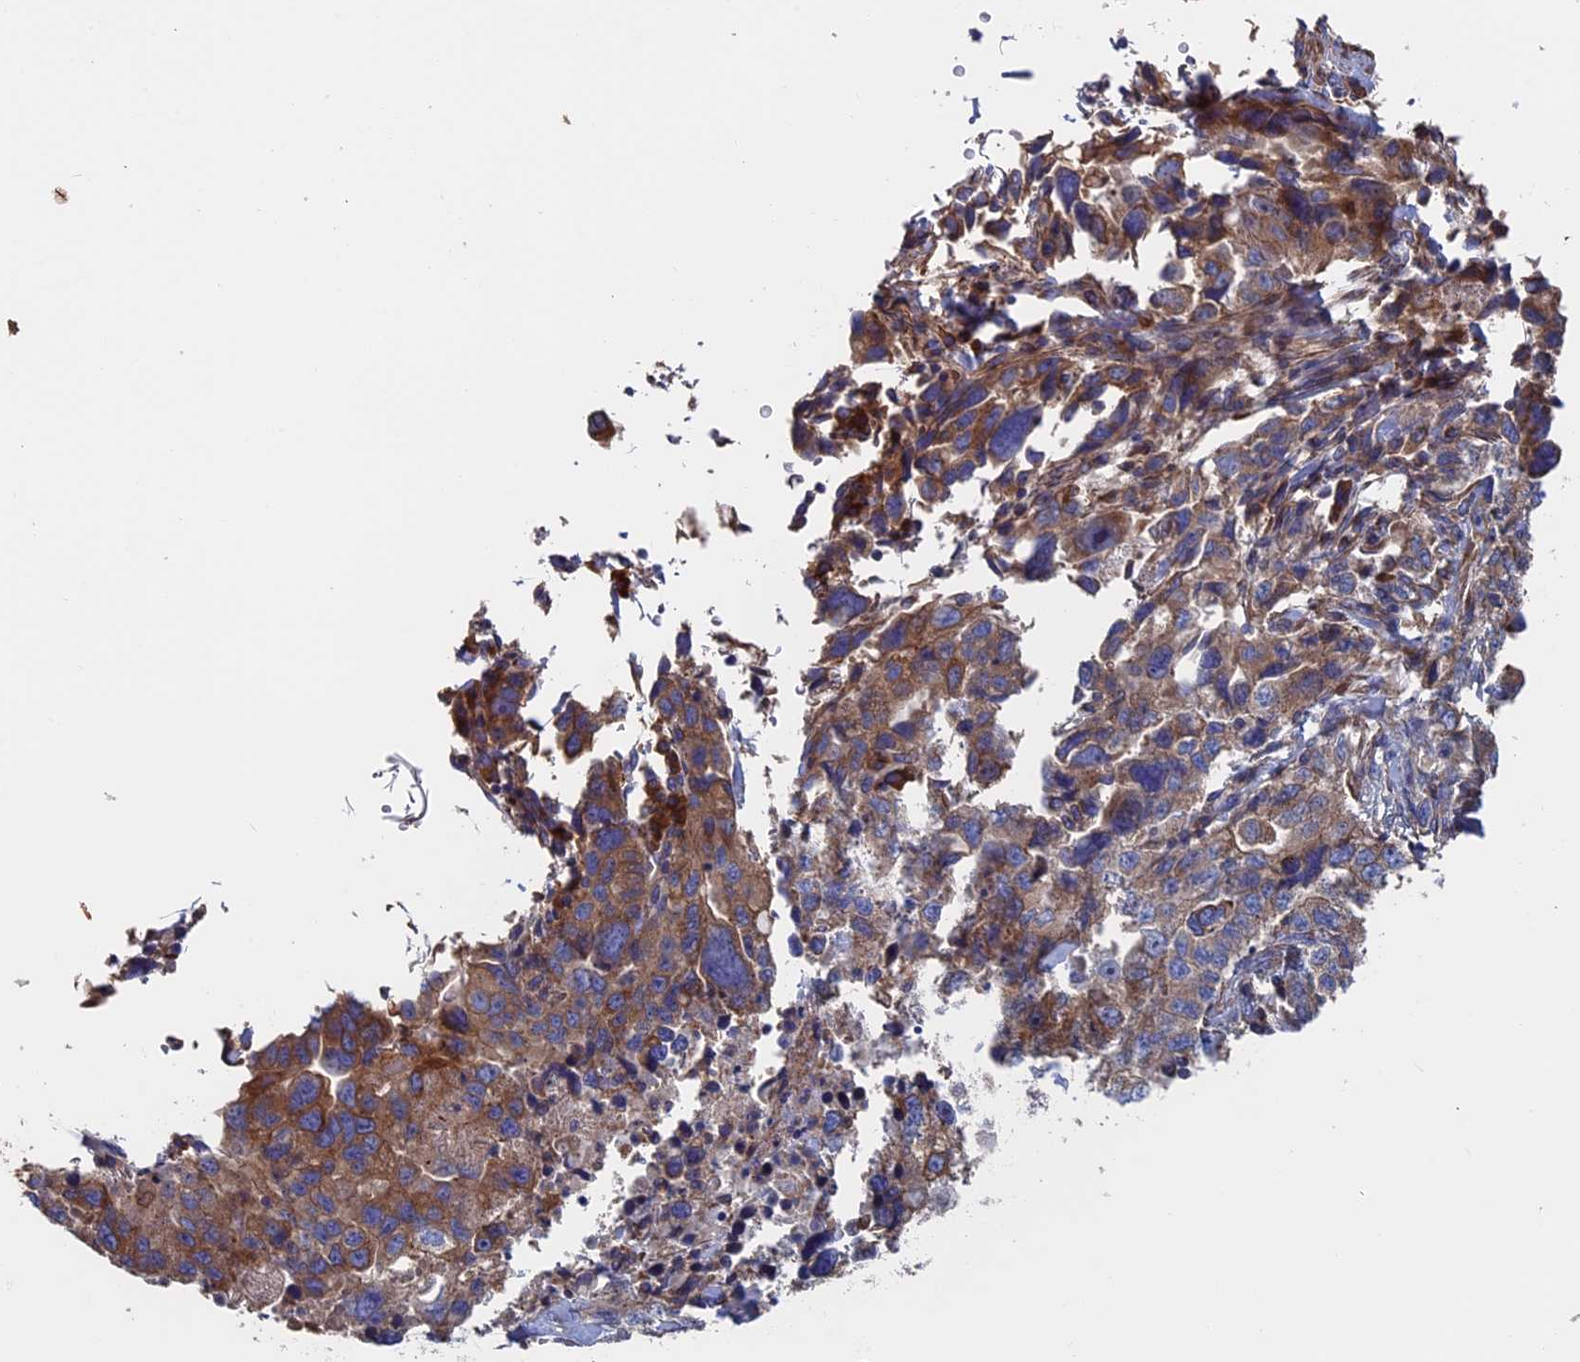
{"staining": {"intensity": "moderate", "quantity": "25%-75%", "location": "cytoplasmic/membranous"}, "tissue": "lung cancer", "cell_type": "Tumor cells", "image_type": "cancer", "snomed": [{"axis": "morphology", "description": "Adenocarcinoma, NOS"}, {"axis": "topography", "description": "Lung"}], "caption": "Human lung adenocarcinoma stained with a brown dye reveals moderate cytoplasmic/membranous positive expression in approximately 25%-75% of tumor cells.", "gene": "DNAJC3", "patient": {"sex": "female", "age": 51}}